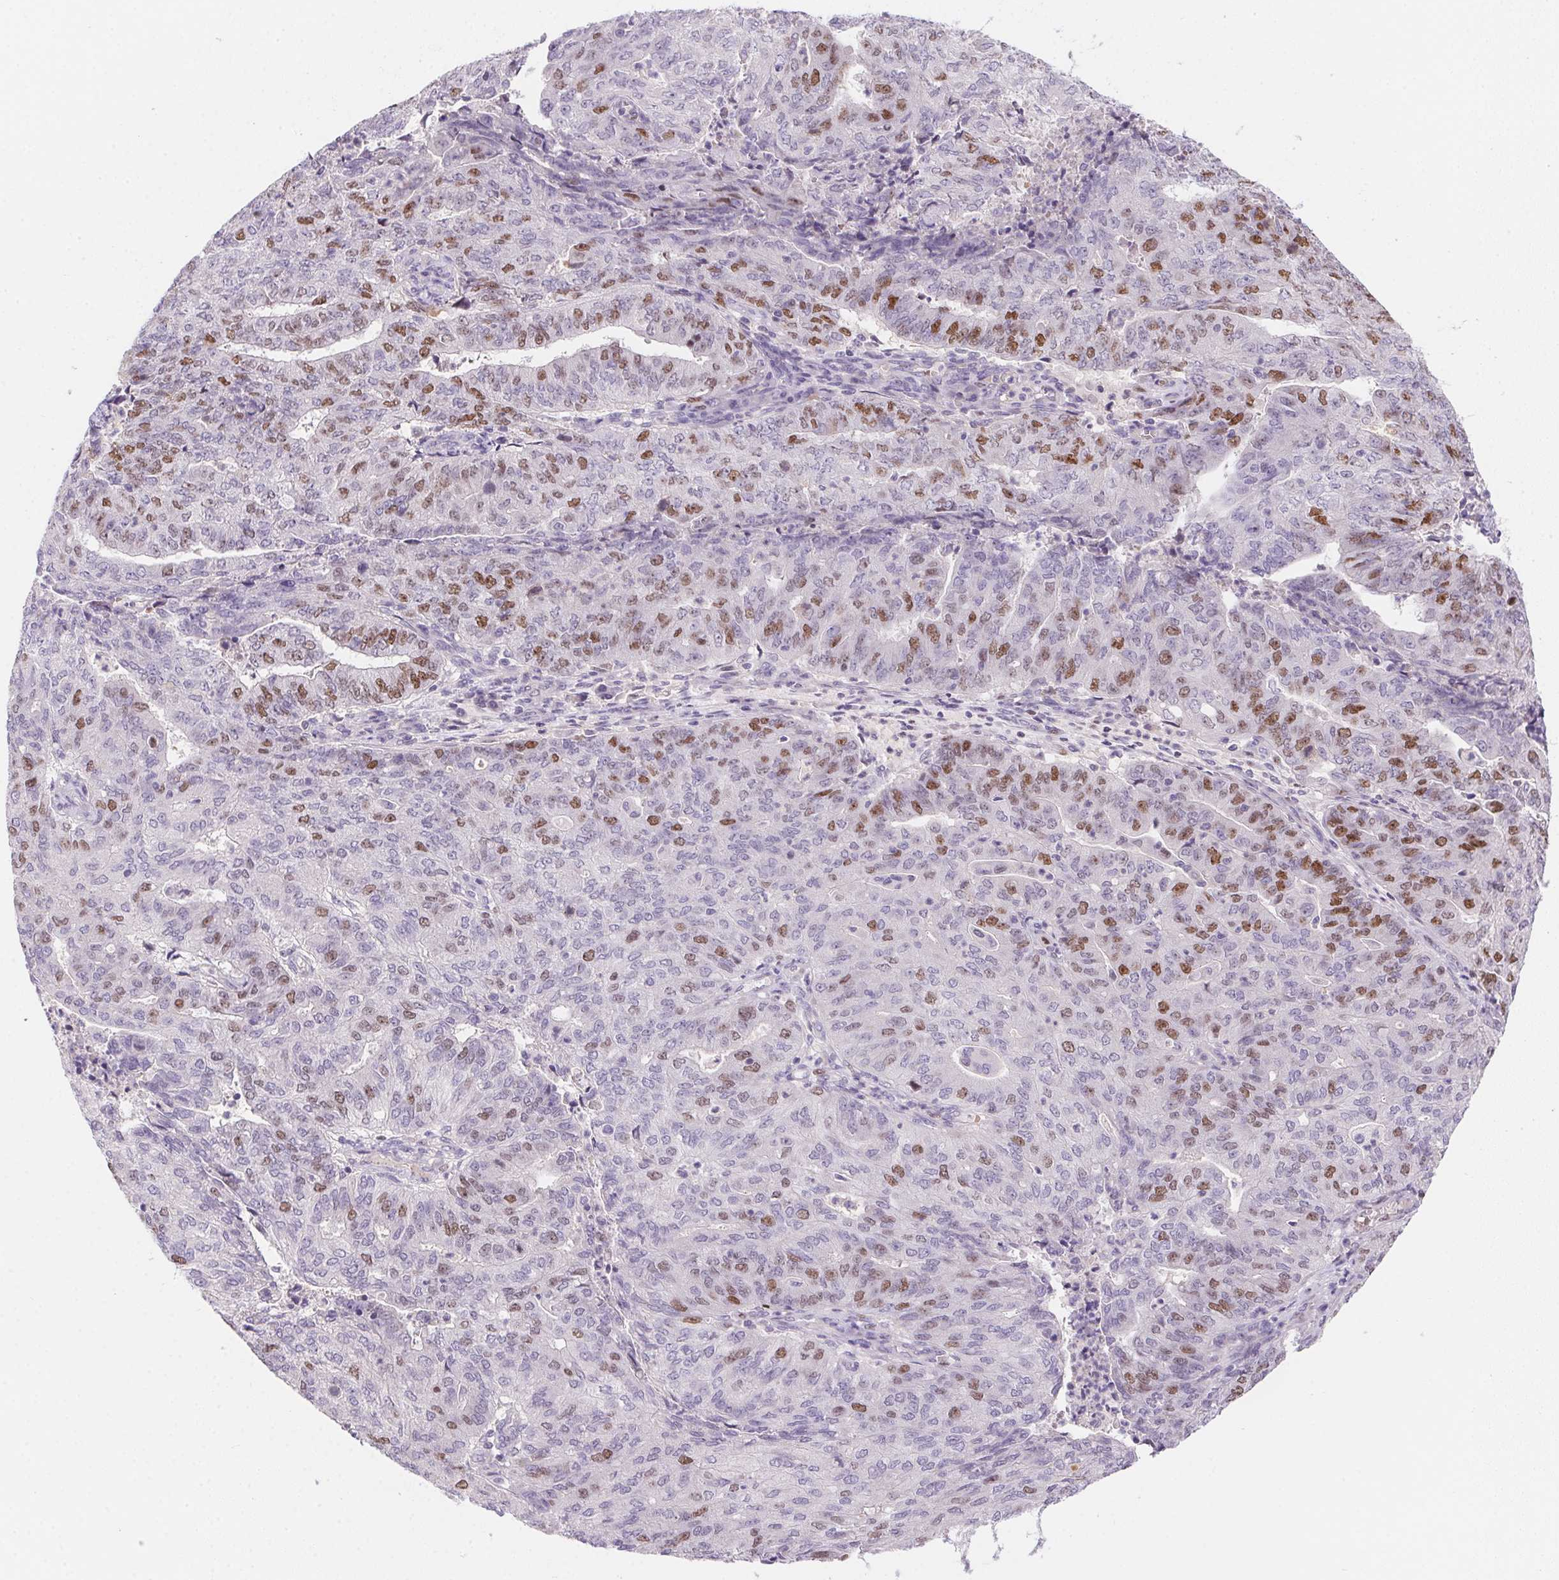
{"staining": {"intensity": "moderate", "quantity": "25%-75%", "location": "nuclear"}, "tissue": "endometrial cancer", "cell_type": "Tumor cells", "image_type": "cancer", "snomed": [{"axis": "morphology", "description": "Adenocarcinoma, NOS"}, {"axis": "topography", "description": "Endometrium"}], "caption": "Endometrial adenocarcinoma stained with IHC reveals moderate nuclear expression in approximately 25%-75% of tumor cells. The protein of interest is shown in brown color, while the nuclei are stained blue.", "gene": "HELLS", "patient": {"sex": "female", "age": 82}}